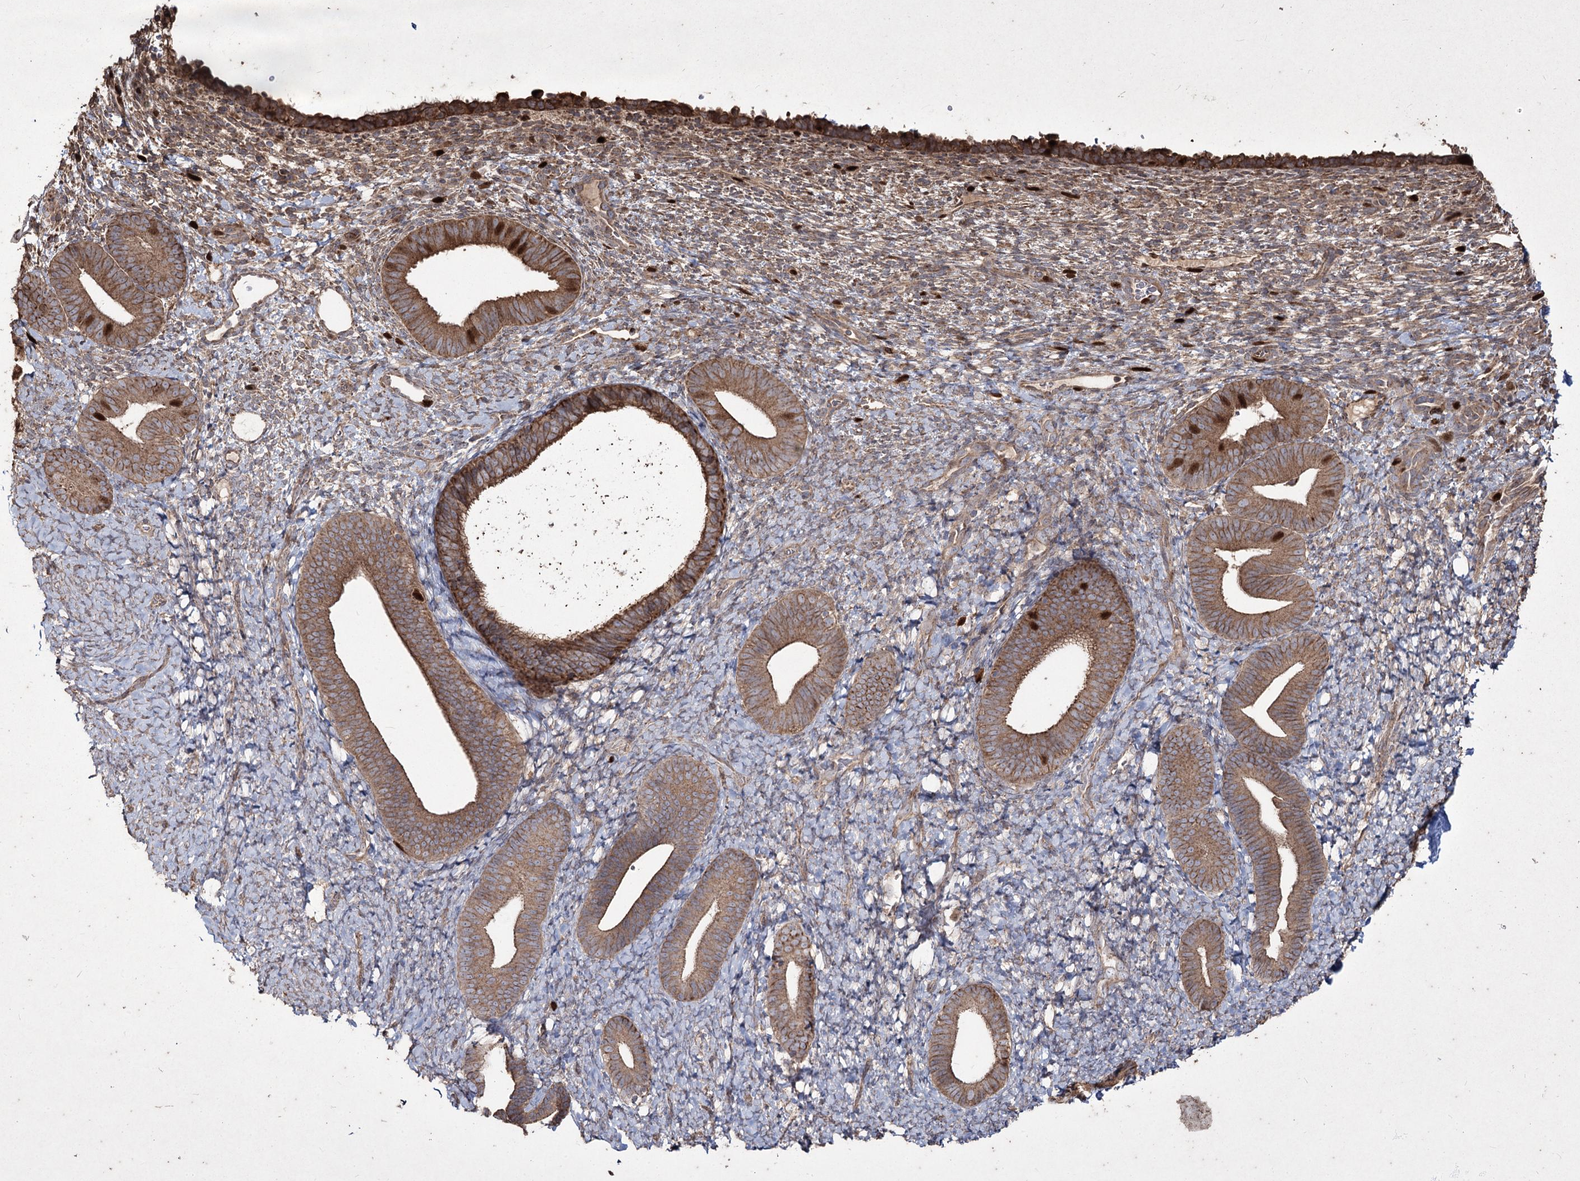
{"staining": {"intensity": "moderate", "quantity": "<25%", "location": "cytoplasmic/membranous"}, "tissue": "endometrium", "cell_type": "Cells in endometrial stroma", "image_type": "normal", "snomed": [{"axis": "morphology", "description": "Normal tissue, NOS"}, {"axis": "topography", "description": "Endometrium"}], "caption": "Cells in endometrial stroma exhibit low levels of moderate cytoplasmic/membranous positivity in about <25% of cells in normal endometrium. (DAB IHC with brightfield microscopy, high magnification).", "gene": "PRC1", "patient": {"sex": "female", "age": 65}}